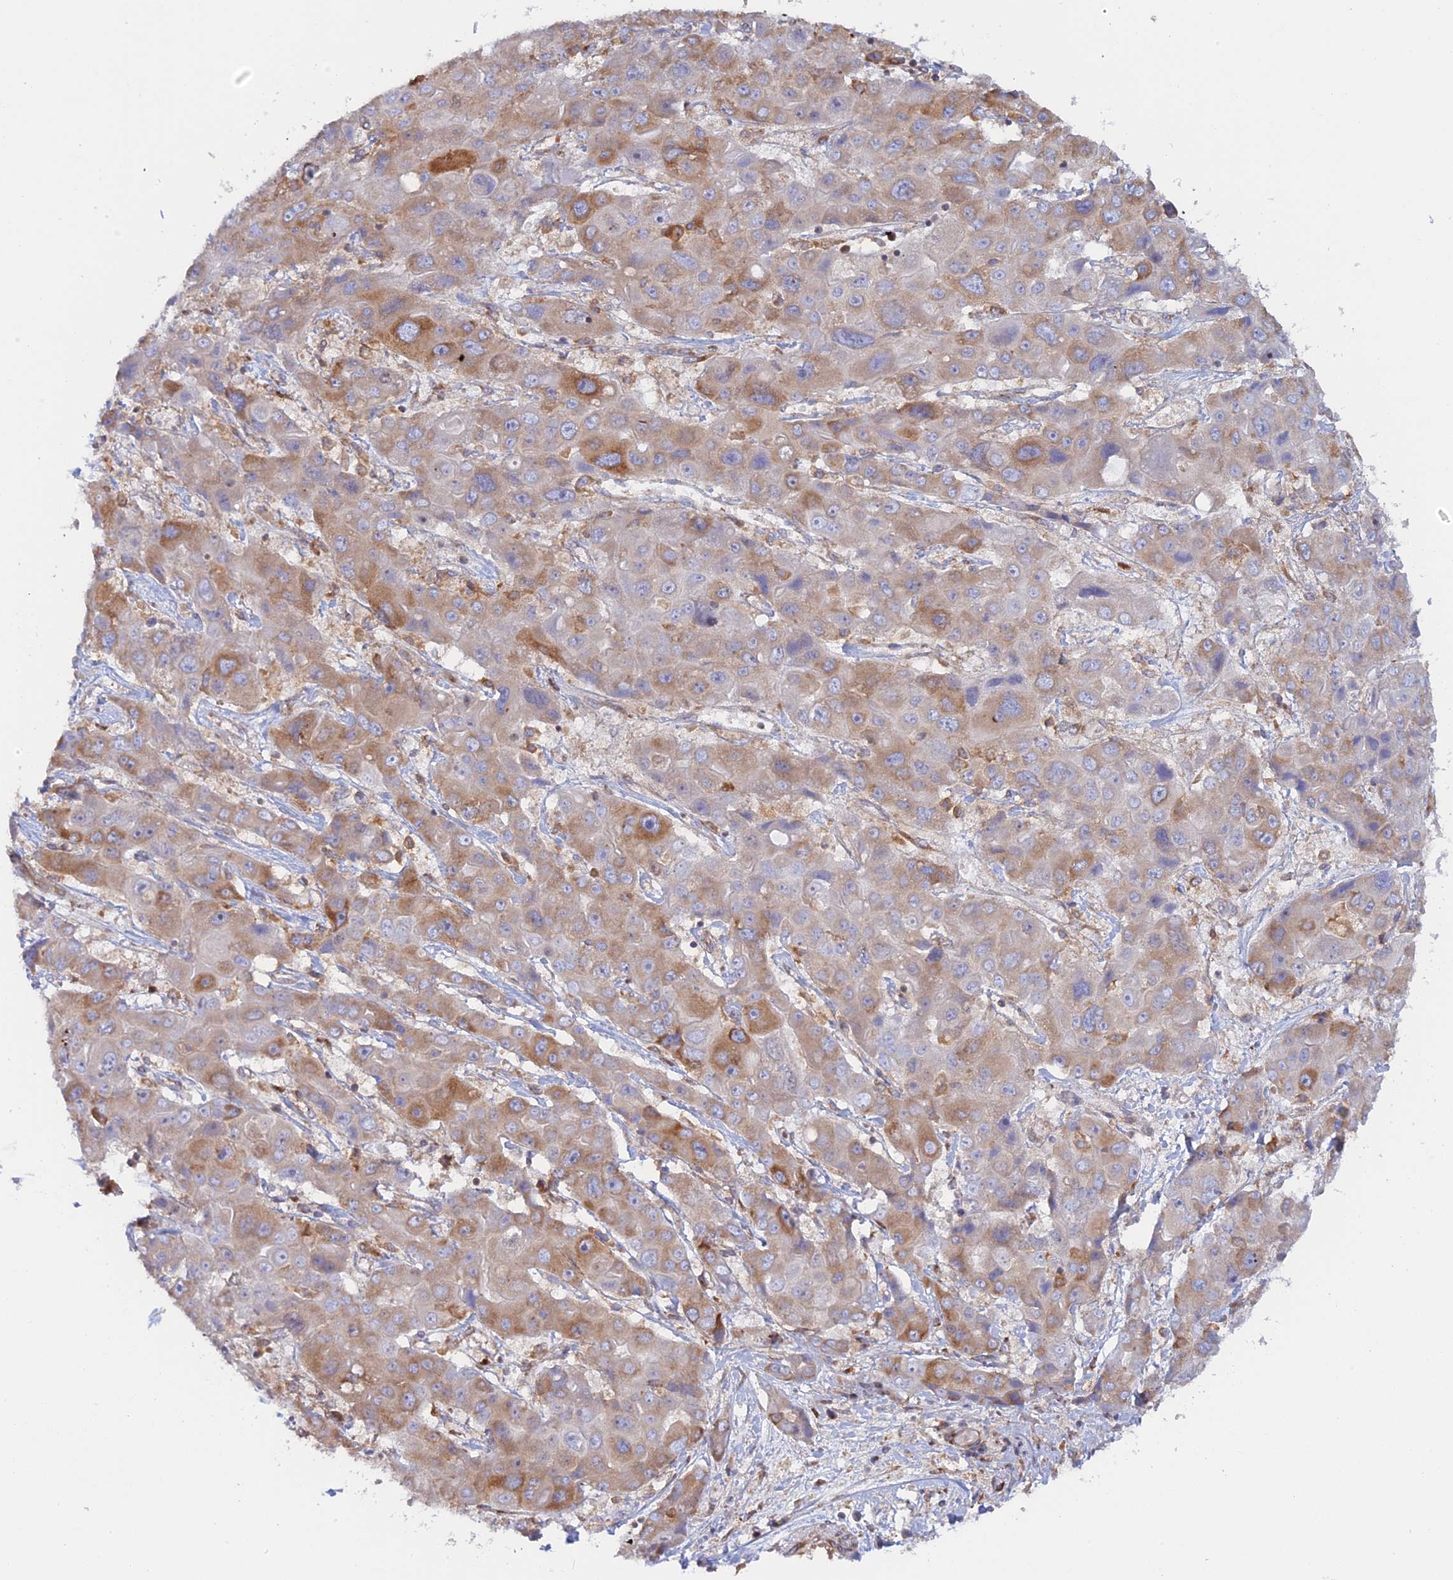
{"staining": {"intensity": "moderate", "quantity": "<25%", "location": "cytoplasmic/membranous"}, "tissue": "liver cancer", "cell_type": "Tumor cells", "image_type": "cancer", "snomed": [{"axis": "morphology", "description": "Cholangiocarcinoma"}, {"axis": "topography", "description": "Liver"}], "caption": "Liver cancer stained for a protein shows moderate cytoplasmic/membranous positivity in tumor cells.", "gene": "GMIP", "patient": {"sex": "male", "age": 67}}